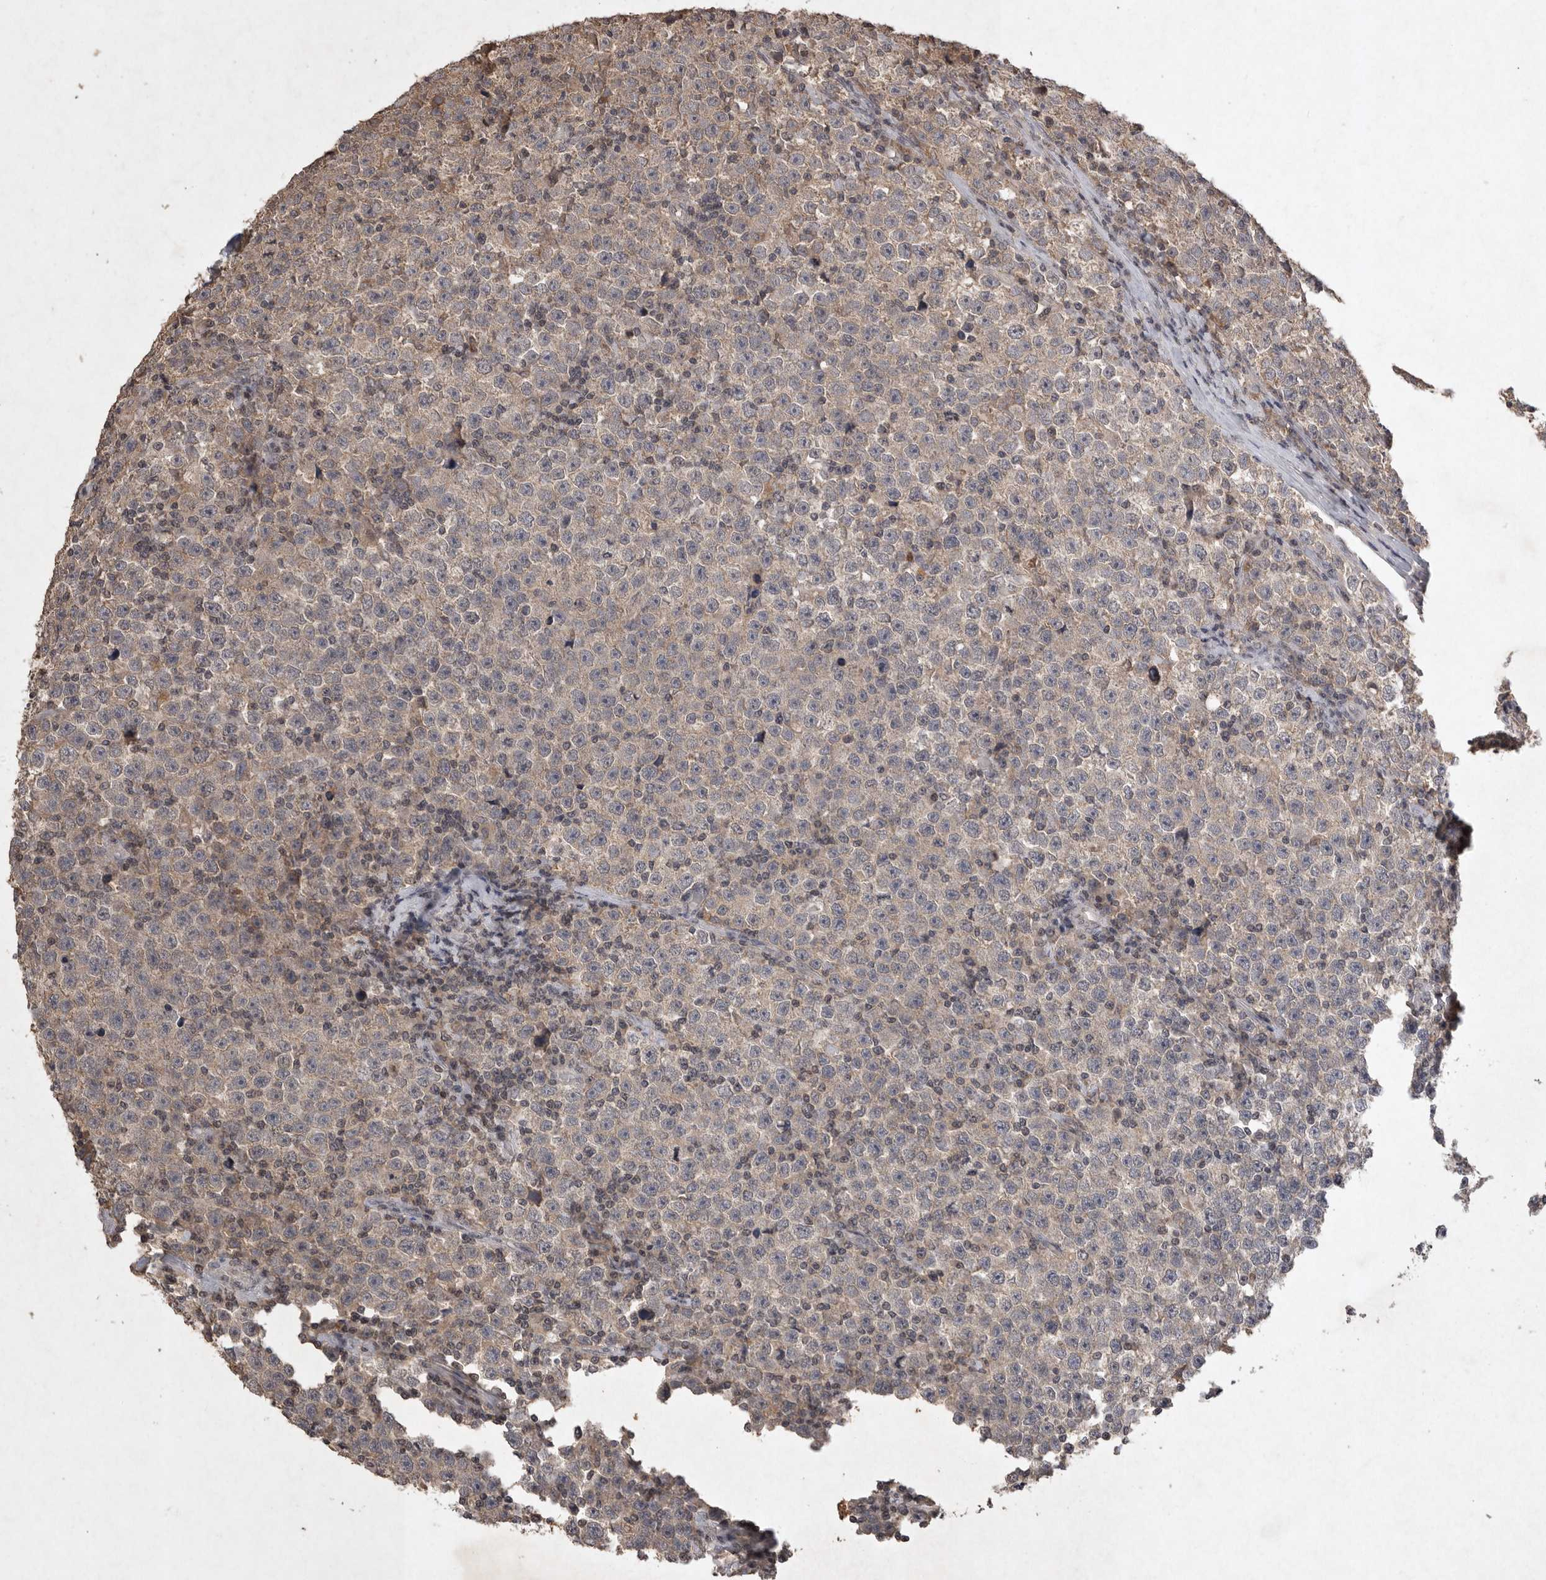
{"staining": {"intensity": "weak", "quantity": "25%-75%", "location": "cytoplasmic/membranous"}, "tissue": "testis cancer", "cell_type": "Tumor cells", "image_type": "cancer", "snomed": [{"axis": "morphology", "description": "Seminoma, NOS"}, {"axis": "topography", "description": "Testis"}], "caption": "Weak cytoplasmic/membranous positivity is present in approximately 25%-75% of tumor cells in seminoma (testis). (Stains: DAB (3,3'-diaminobenzidine) in brown, nuclei in blue, Microscopy: brightfield microscopy at high magnification).", "gene": "APLNR", "patient": {"sex": "male", "age": 43}}